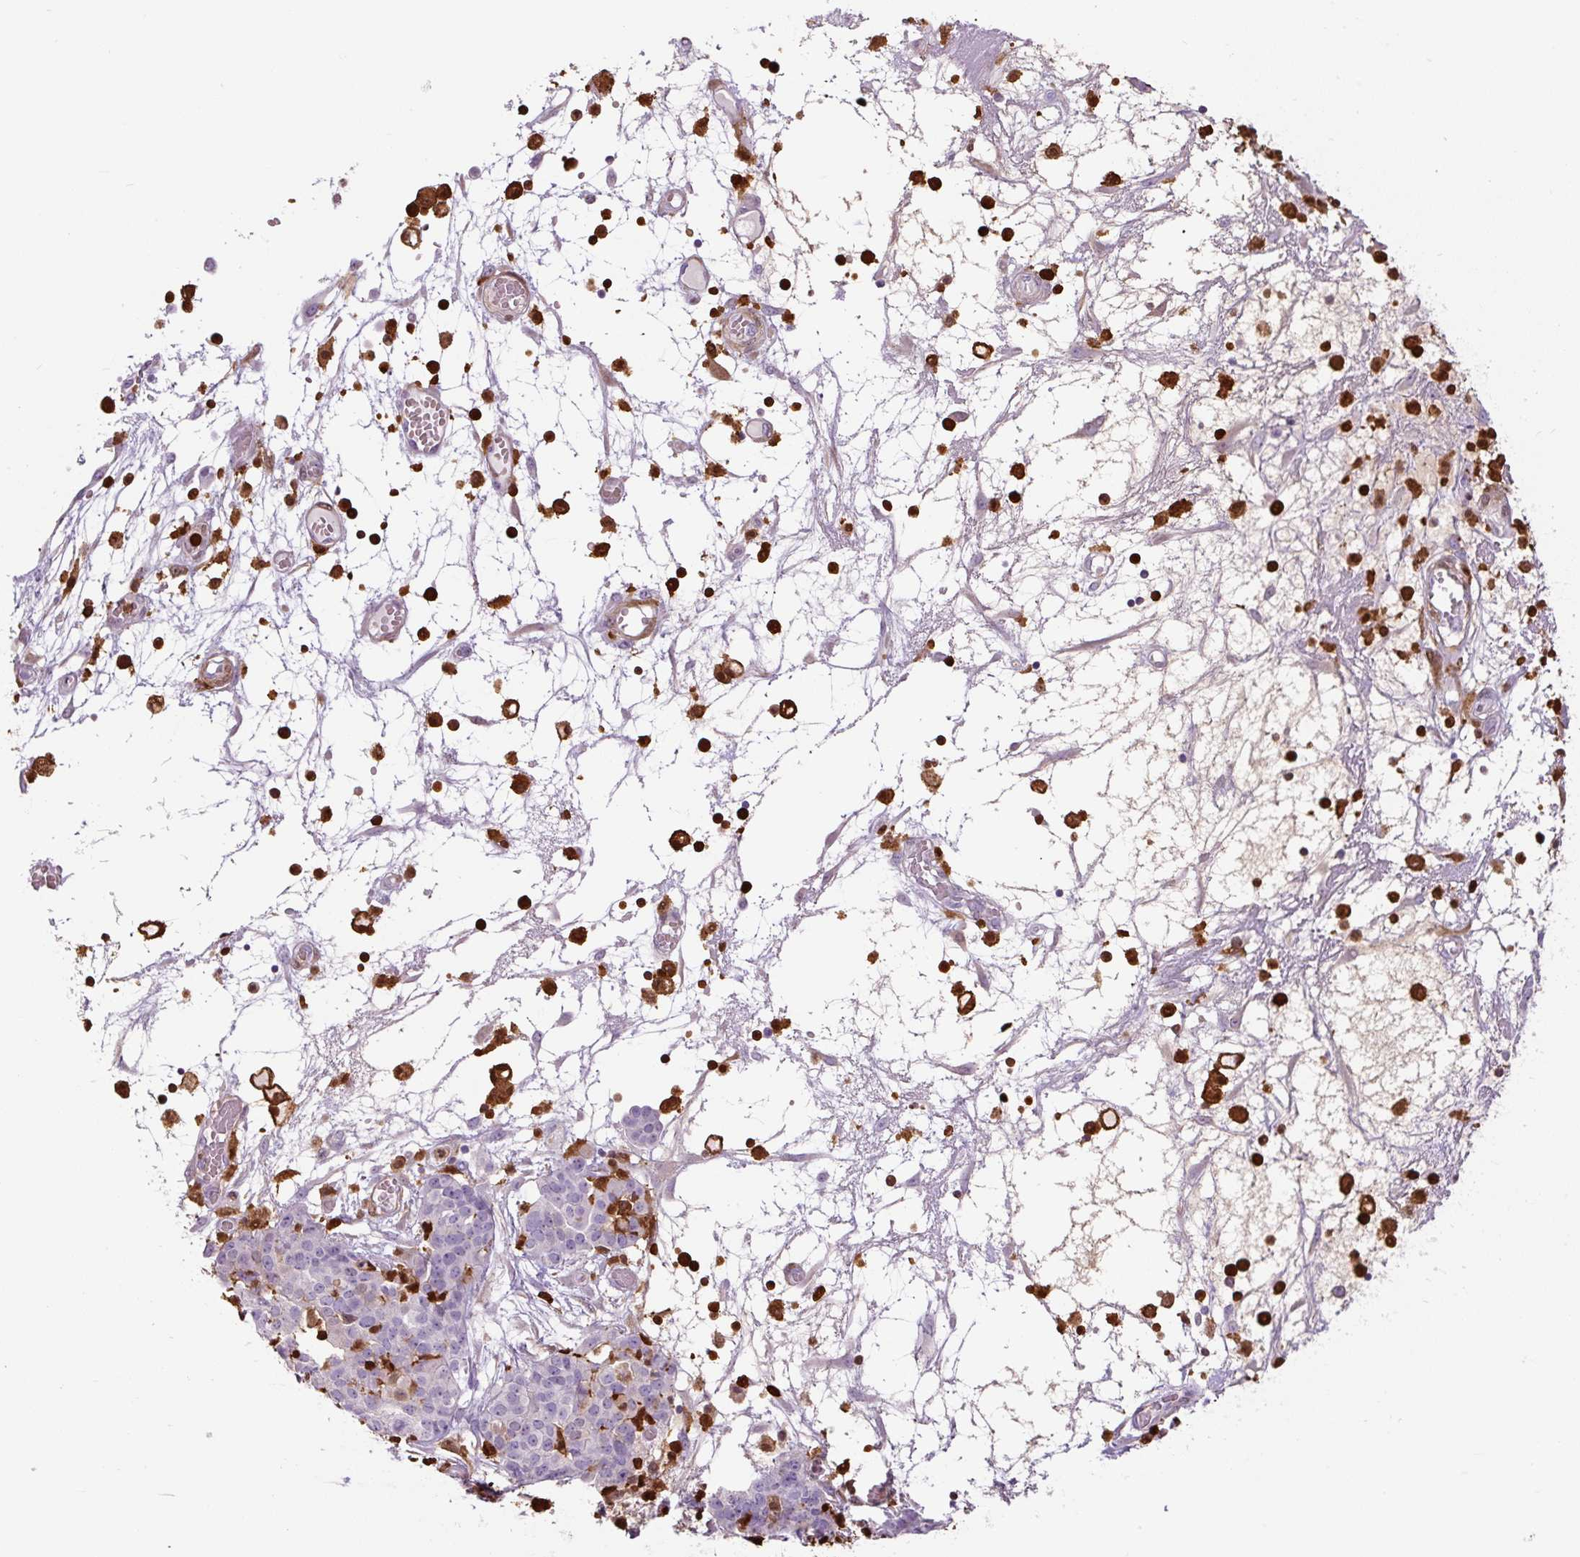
{"staining": {"intensity": "negative", "quantity": "none", "location": "none"}, "tissue": "ovarian cancer", "cell_type": "Tumor cells", "image_type": "cancer", "snomed": [{"axis": "morphology", "description": "Cystadenocarcinoma, serous, NOS"}, {"axis": "topography", "description": "Soft tissue"}, {"axis": "topography", "description": "Ovary"}], "caption": "Human ovarian serous cystadenocarcinoma stained for a protein using IHC displays no expression in tumor cells.", "gene": "S100A4", "patient": {"sex": "female", "age": 57}}